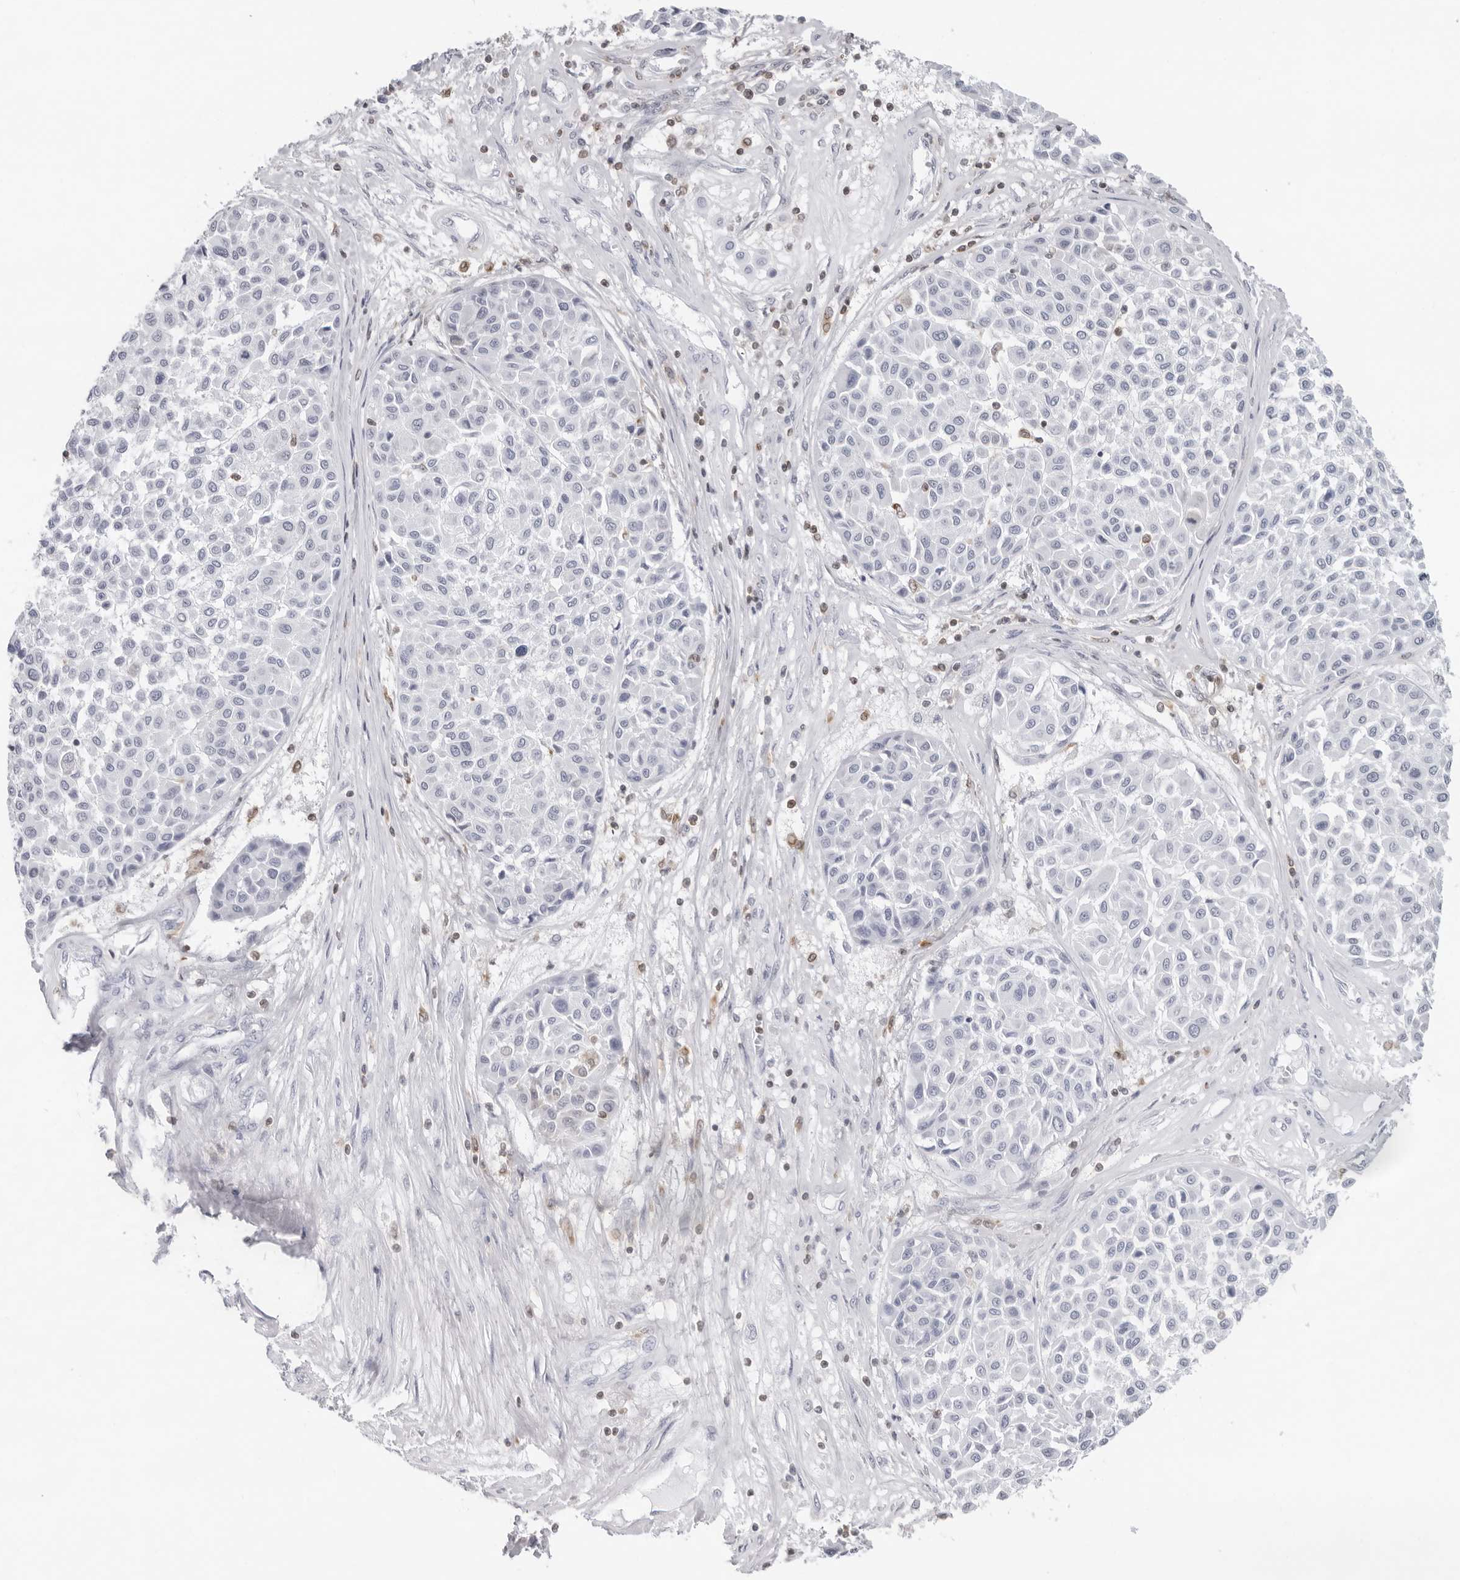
{"staining": {"intensity": "negative", "quantity": "none", "location": "none"}, "tissue": "melanoma", "cell_type": "Tumor cells", "image_type": "cancer", "snomed": [{"axis": "morphology", "description": "Malignant melanoma, Metastatic site"}, {"axis": "topography", "description": "Soft tissue"}], "caption": "Immunohistochemical staining of human melanoma exhibits no significant staining in tumor cells. (DAB (3,3'-diaminobenzidine) IHC with hematoxylin counter stain).", "gene": "FMNL1", "patient": {"sex": "male", "age": 41}}